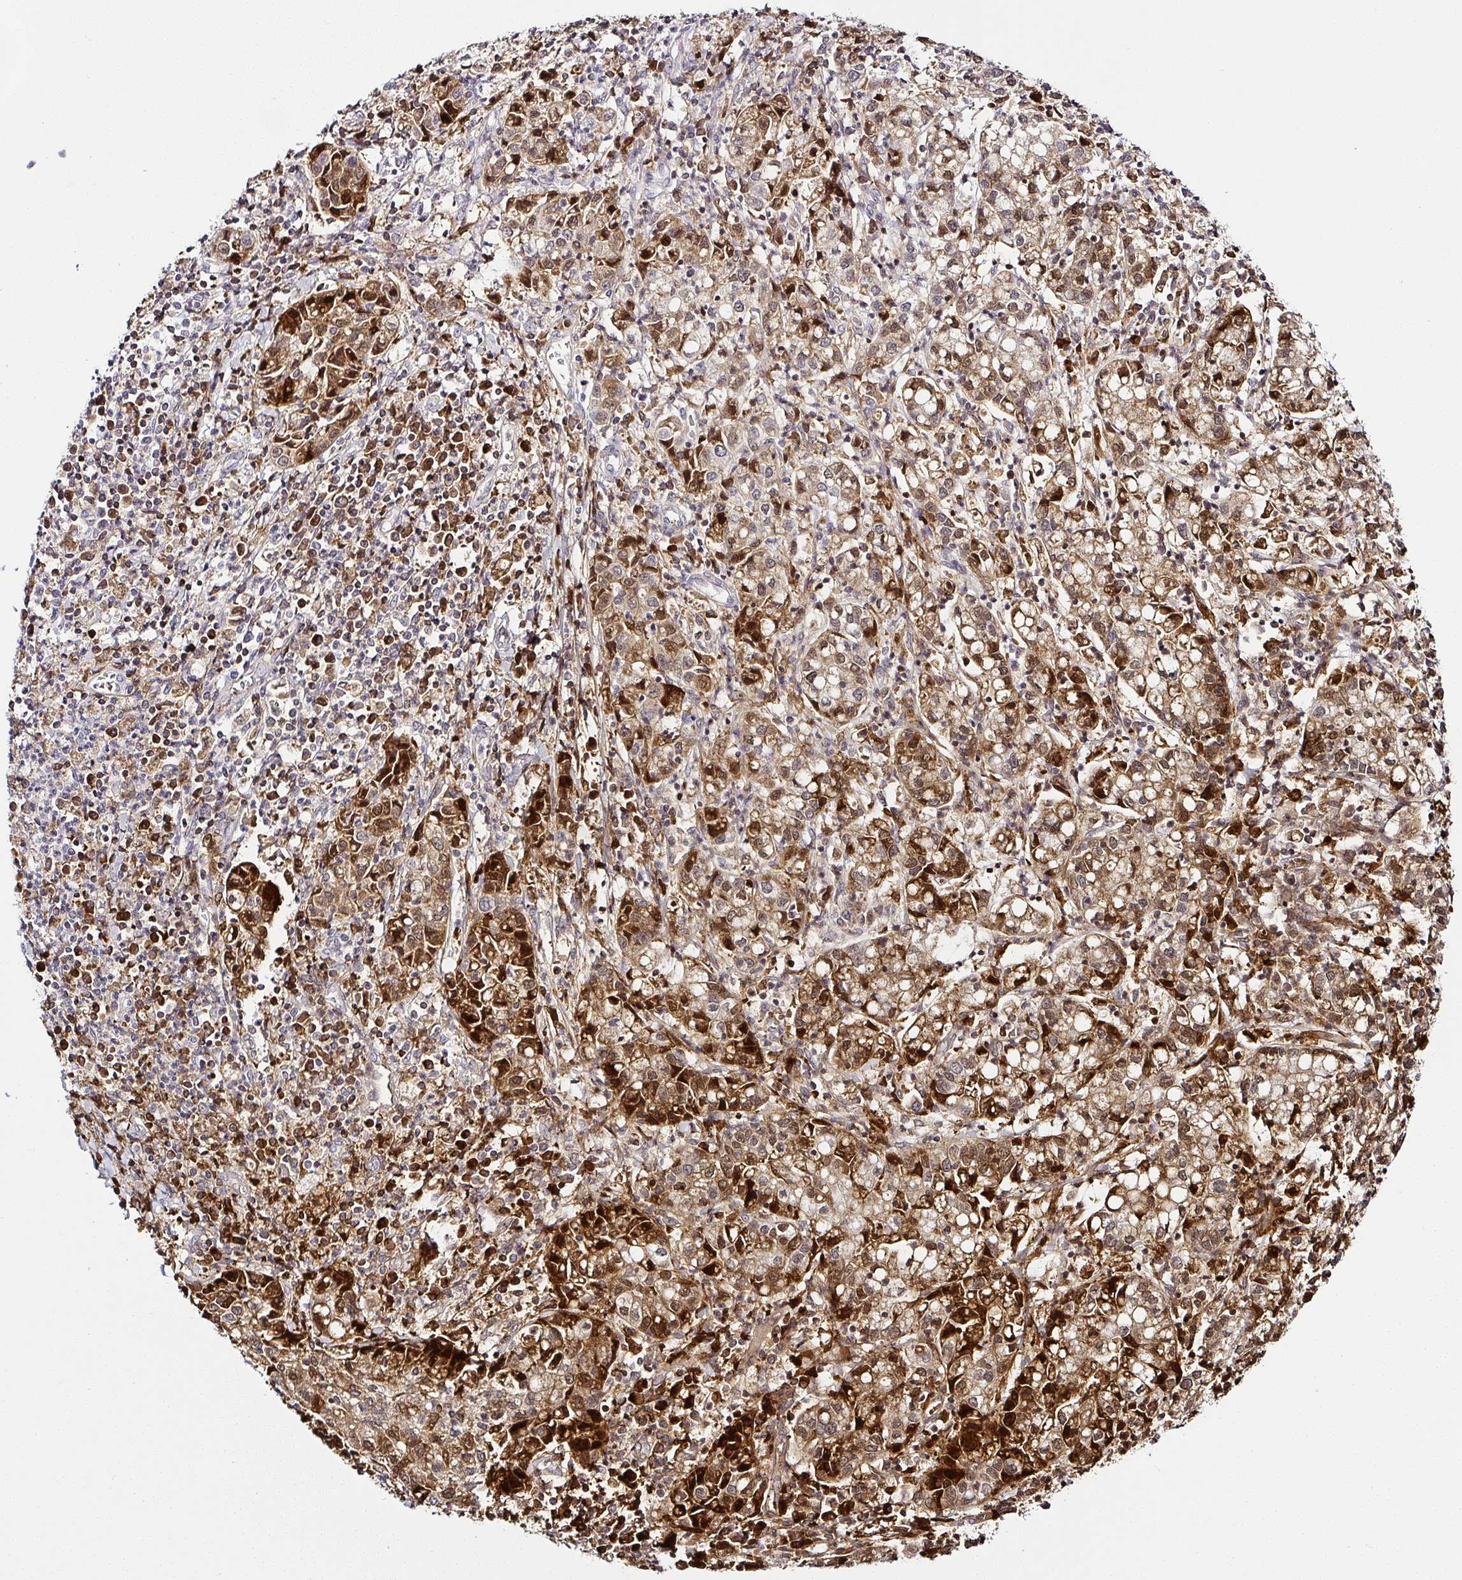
{"staining": {"intensity": "strong", "quantity": ">75%", "location": "cytoplasmic/membranous,nuclear"}, "tissue": "cervical cancer", "cell_type": "Tumor cells", "image_type": "cancer", "snomed": [{"axis": "morphology", "description": "Normal tissue, NOS"}, {"axis": "morphology", "description": "Adenocarcinoma, NOS"}, {"axis": "topography", "description": "Cervix"}], "caption": "The immunohistochemical stain highlights strong cytoplasmic/membranous and nuclear expression in tumor cells of cervical cancer (adenocarcinoma) tissue.", "gene": "SERPINB3", "patient": {"sex": "female", "age": 44}}